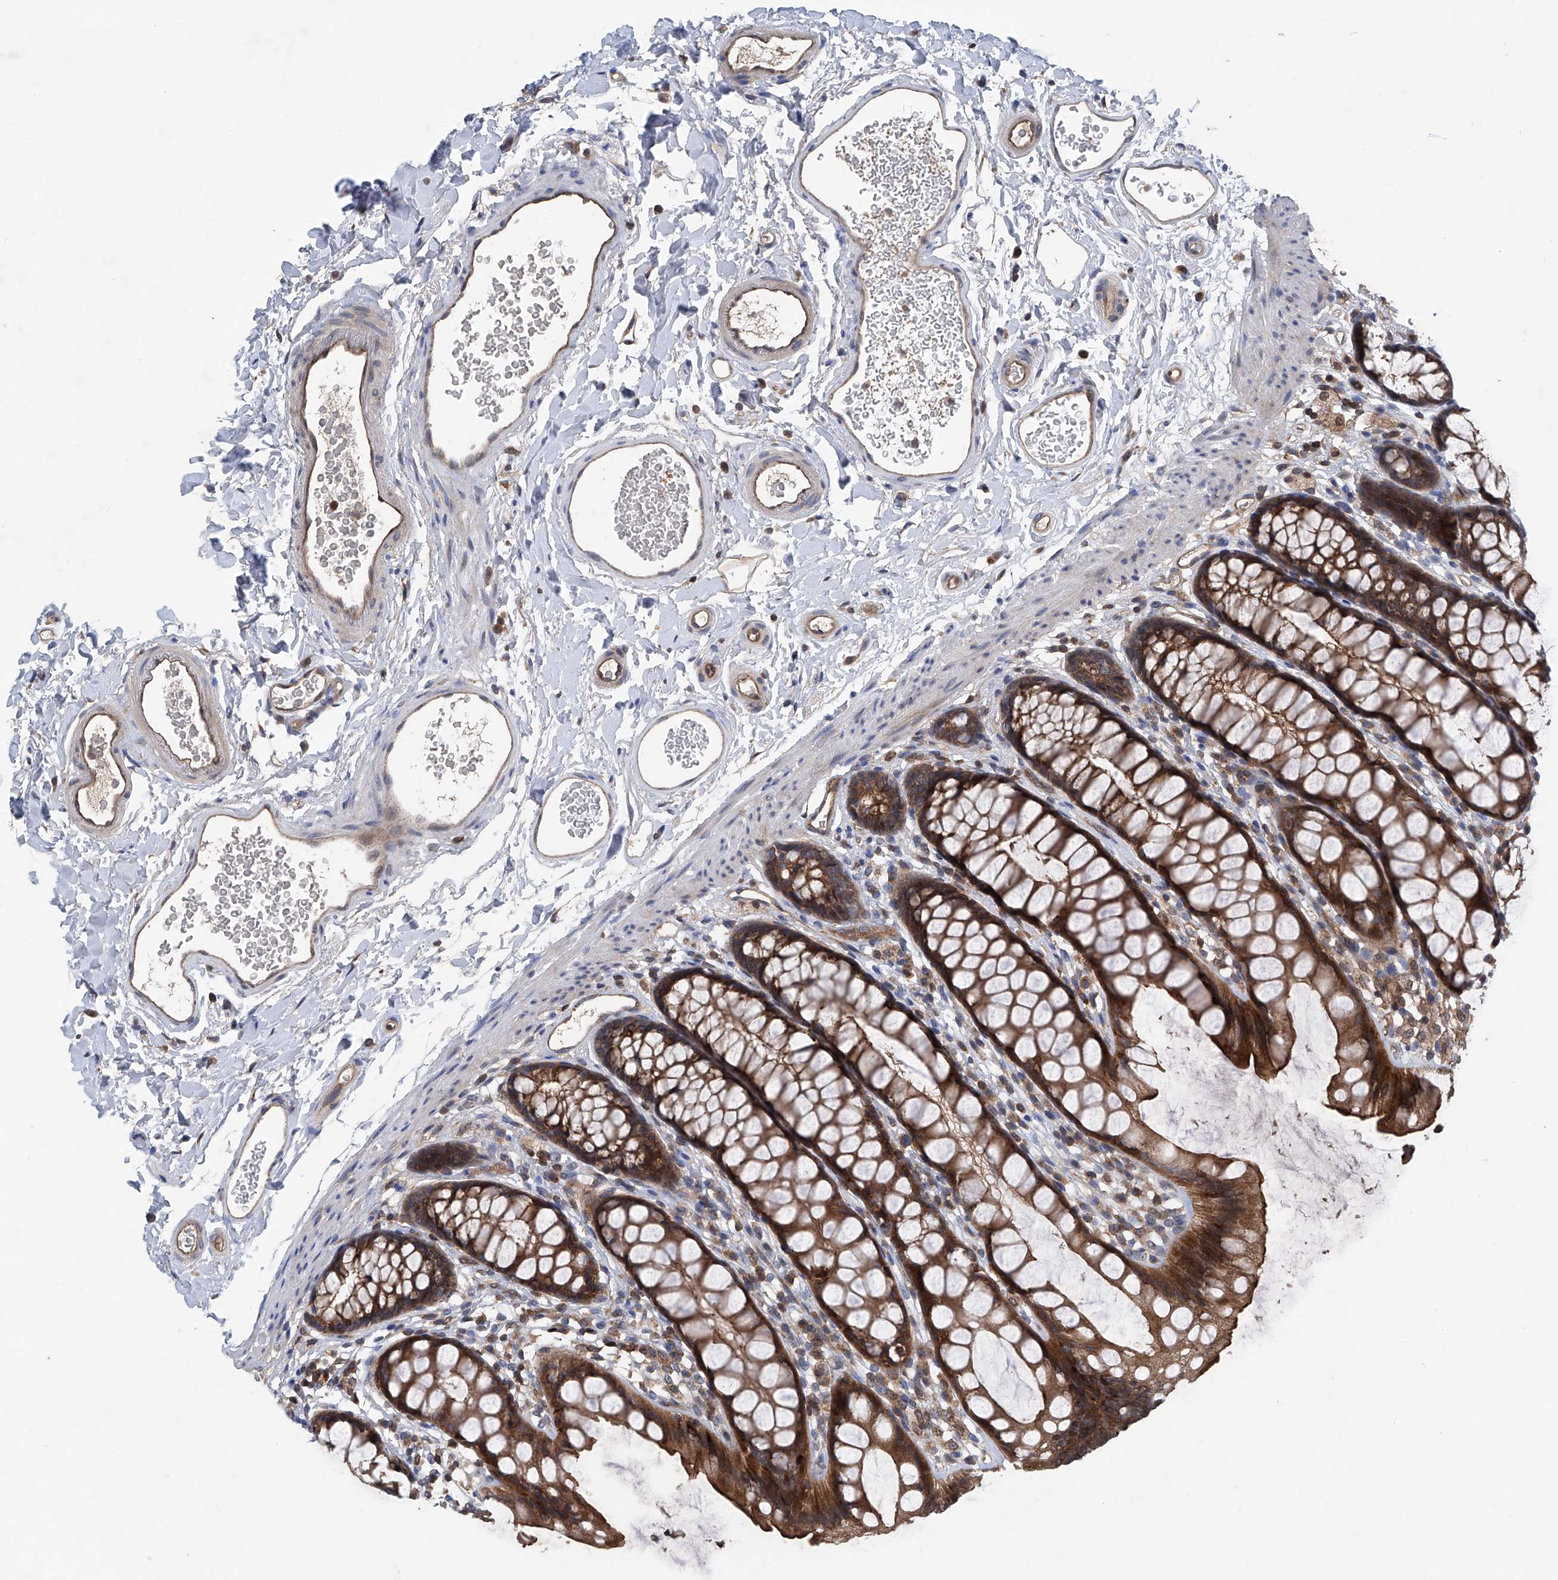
{"staining": {"intensity": "strong", "quantity": ">75%", "location": "cytoplasmic/membranous"}, "tissue": "rectum", "cell_type": "Glandular cells", "image_type": "normal", "snomed": [{"axis": "morphology", "description": "Normal tissue, NOS"}, {"axis": "topography", "description": "Rectum"}], "caption": "Brown immunohistochemical staining in benign rectum demonstrates strong cytoplasmic/membranous expression in about >75% of glandular cells. (DAB (3,3'-diaminobenzidine) = brown stain, brightfield microscopy at high magnification).", "gene": "TRIM38", "patient": {"sex": "female", "age": 65}}